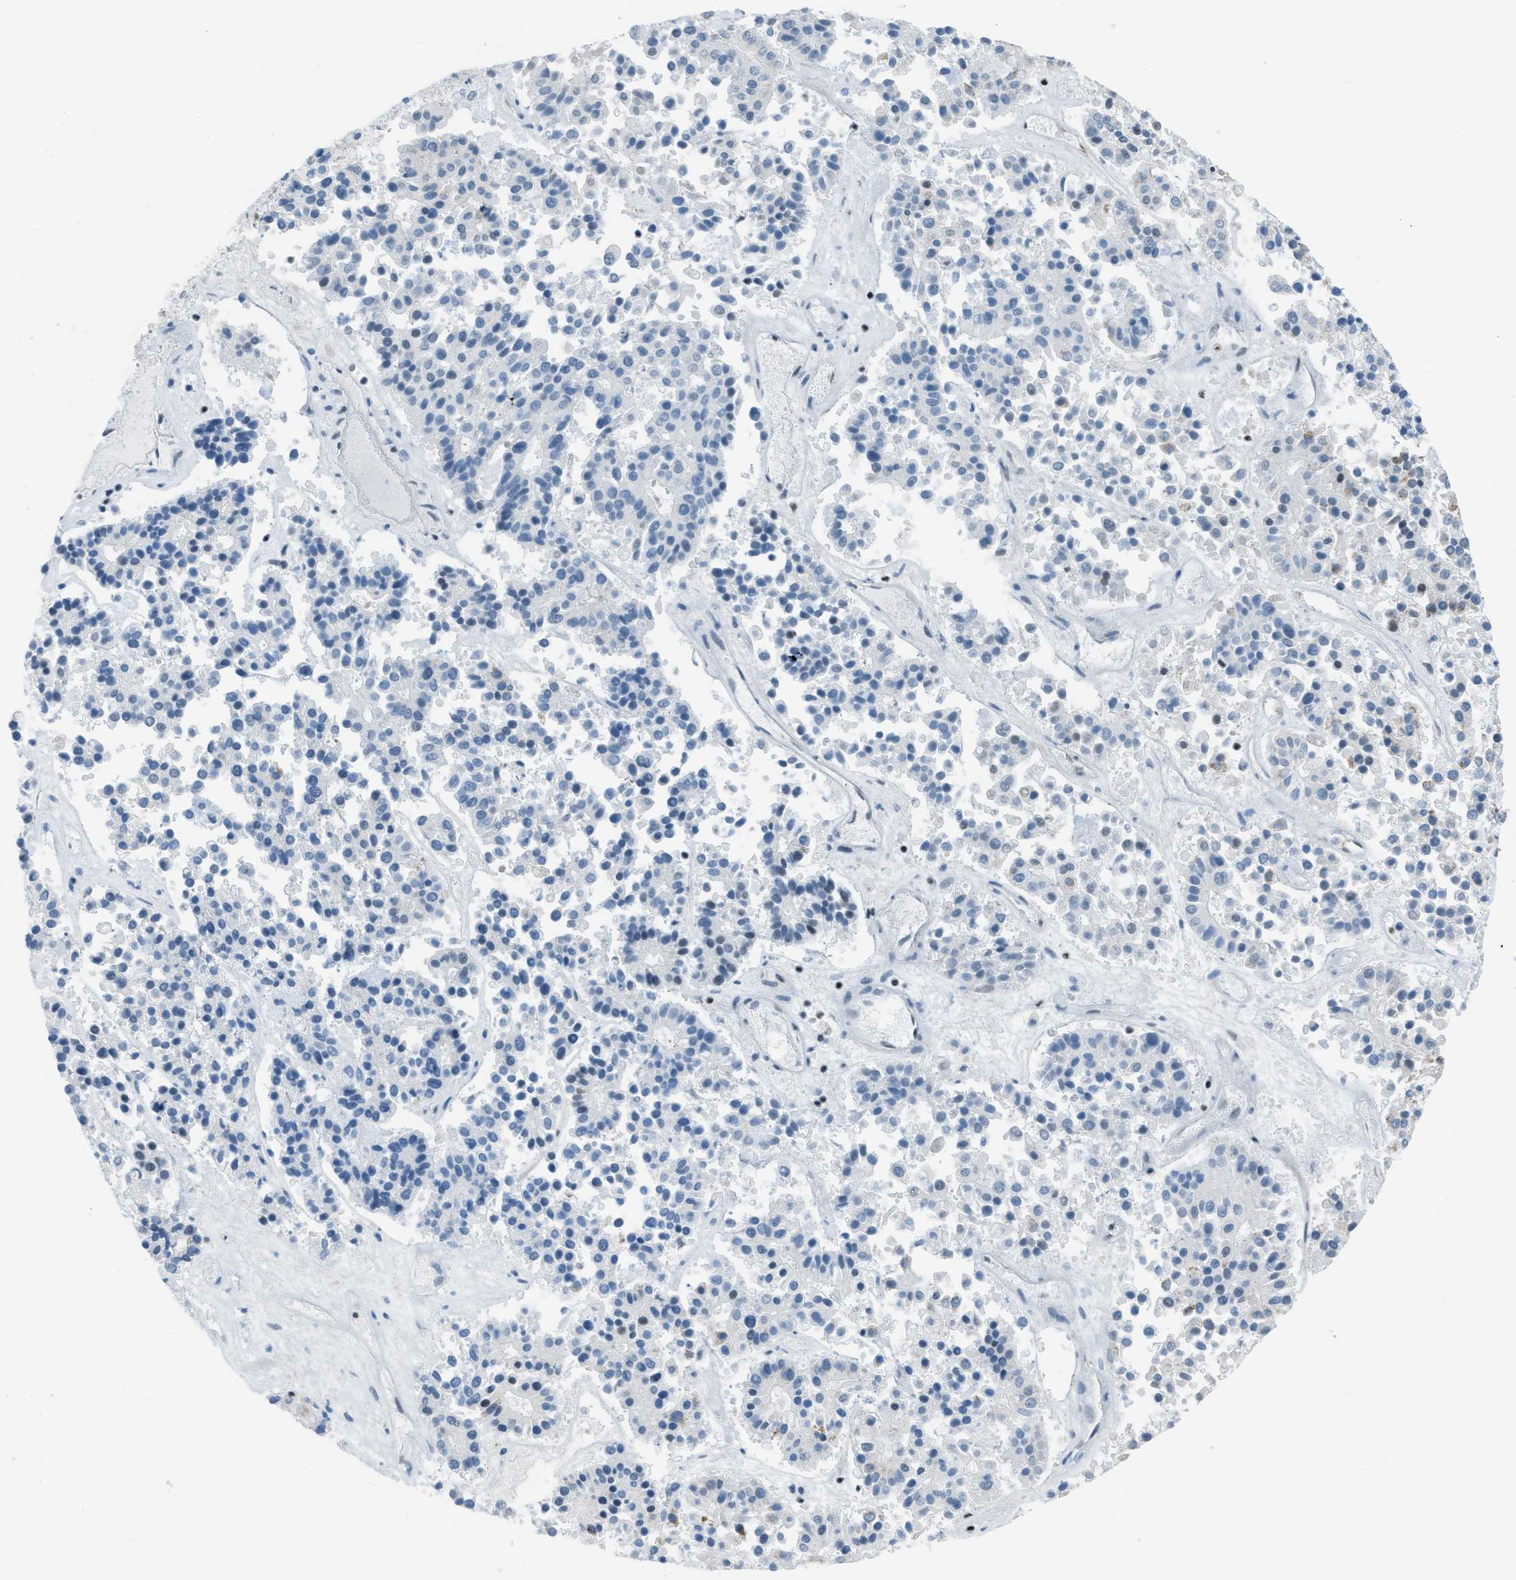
{"staining": {"intensity": "negative", "quantity": "none", "location": "none"}, "tissue": "pancreatic cancer", "cell_type": "Tumor cells", "image_type": "cancer", "snomed": [{"axis": "morphology", "description": "Adenocarcinoma, NOS"}, {"axis": "topography", "description": "Pancreas"}], "caption": "Histopathology image shows no significant protein positivity in tumor cells of adenocarcinoma (pancreatic).", "gene": "SLFN5", "patient": {"sex": "male", "age": 50}}